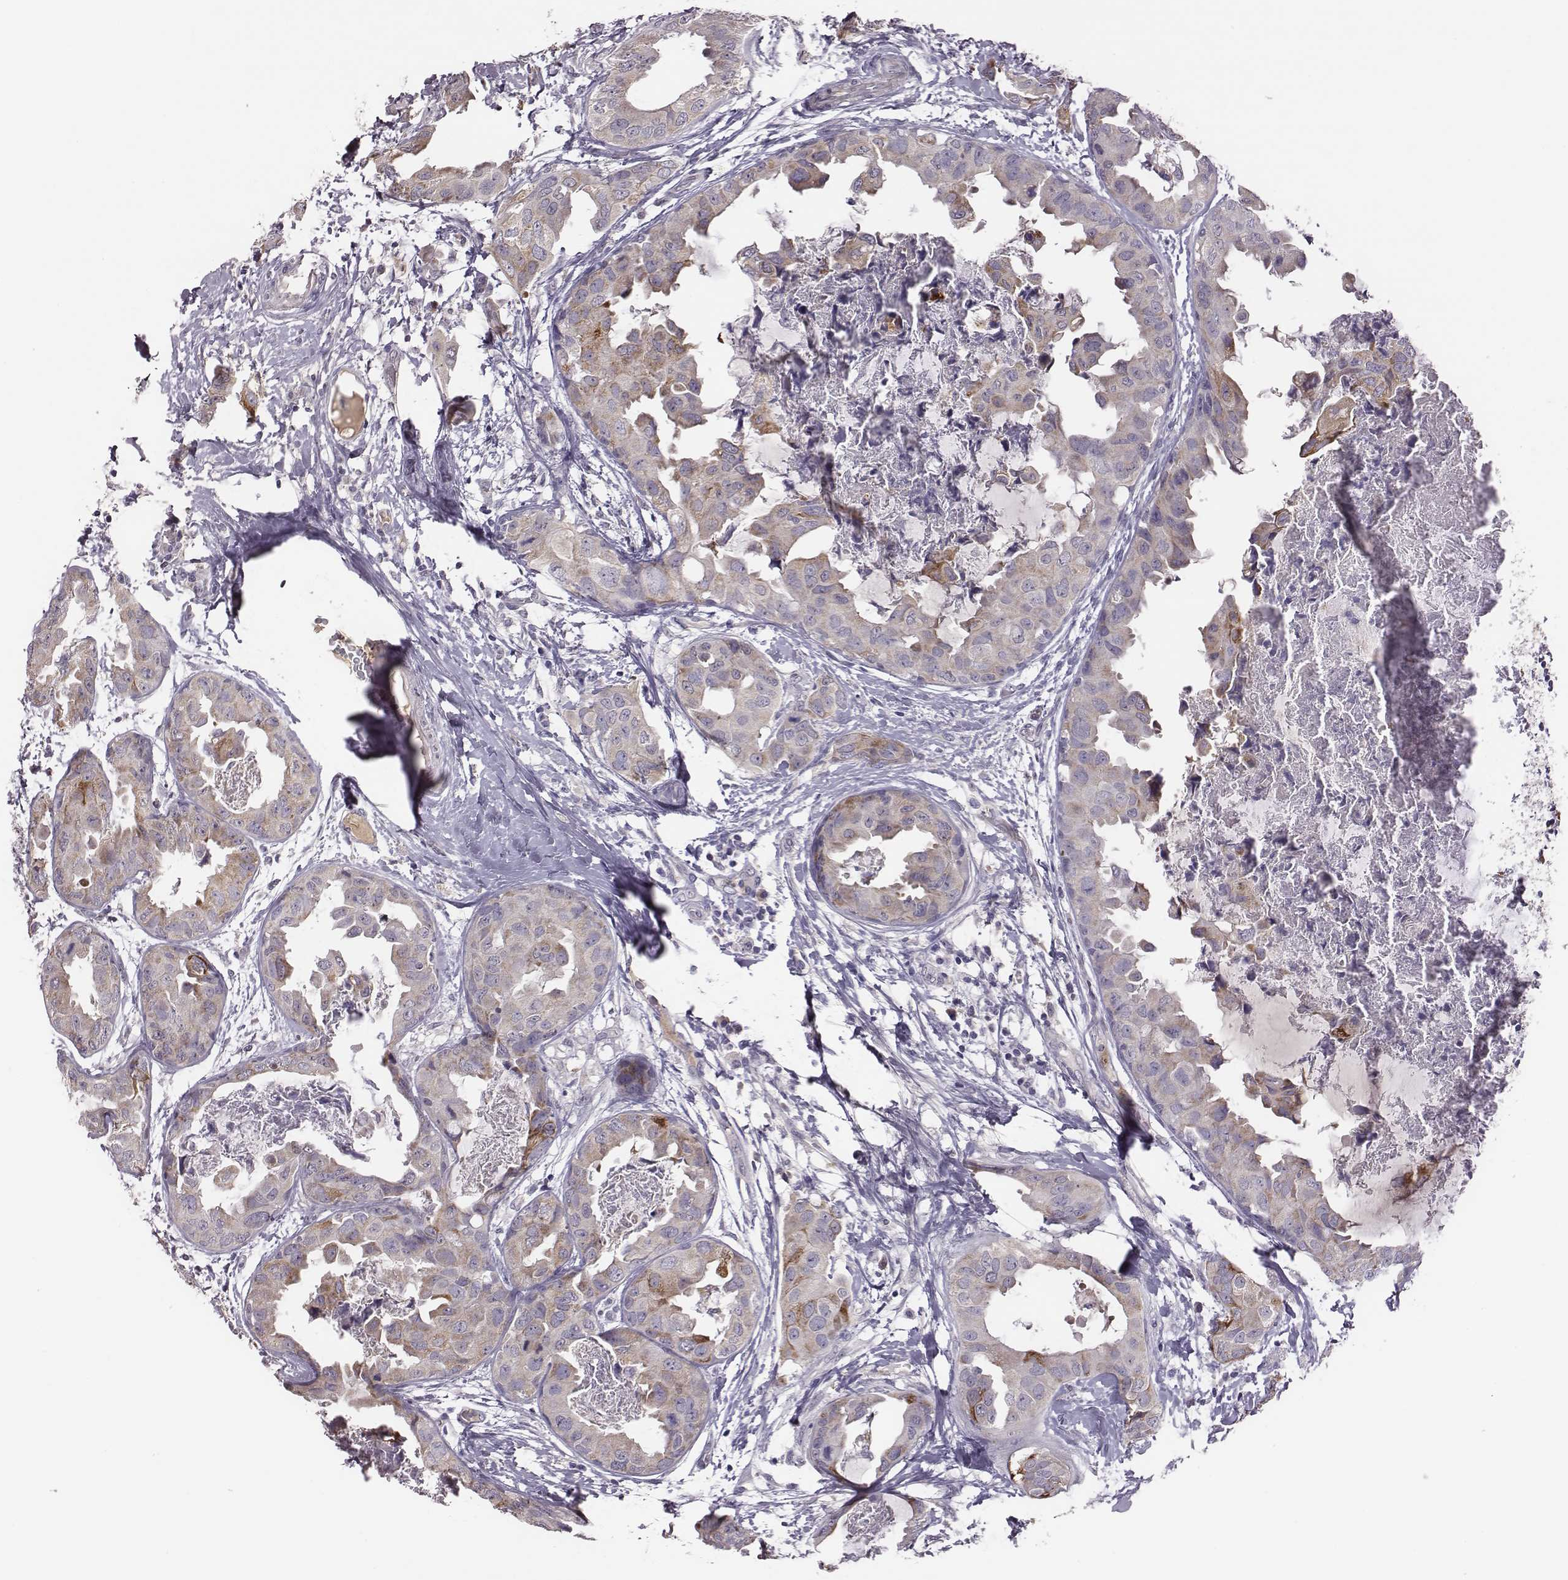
{"staining": {"intensity": "moderate", "quantity": "<25%", "location": "cytoplasmic/membranous"}, "tissue": "breast cancer", "cell_type": "Tumor cells", "image_type": "cancer", "snomed": [{"axis": "morphology", "description": "Normal tissue, NOS"}, {"axis": "morphology", "description": "Duct carcinoma"}, {"axis": "topography", "description": "Breast"}], "caption": "Immunohistochemical staining of invasive ductal carcinoma (breast) displays low levels of moderate cytoplasmic/membranous protein expression in approximately <25% of tumor cells. The protein of interest is shown in brown color, while the nuclei are stained blue.", "gene": "KMO", "patient": {"sex": "female", "age": 40}}